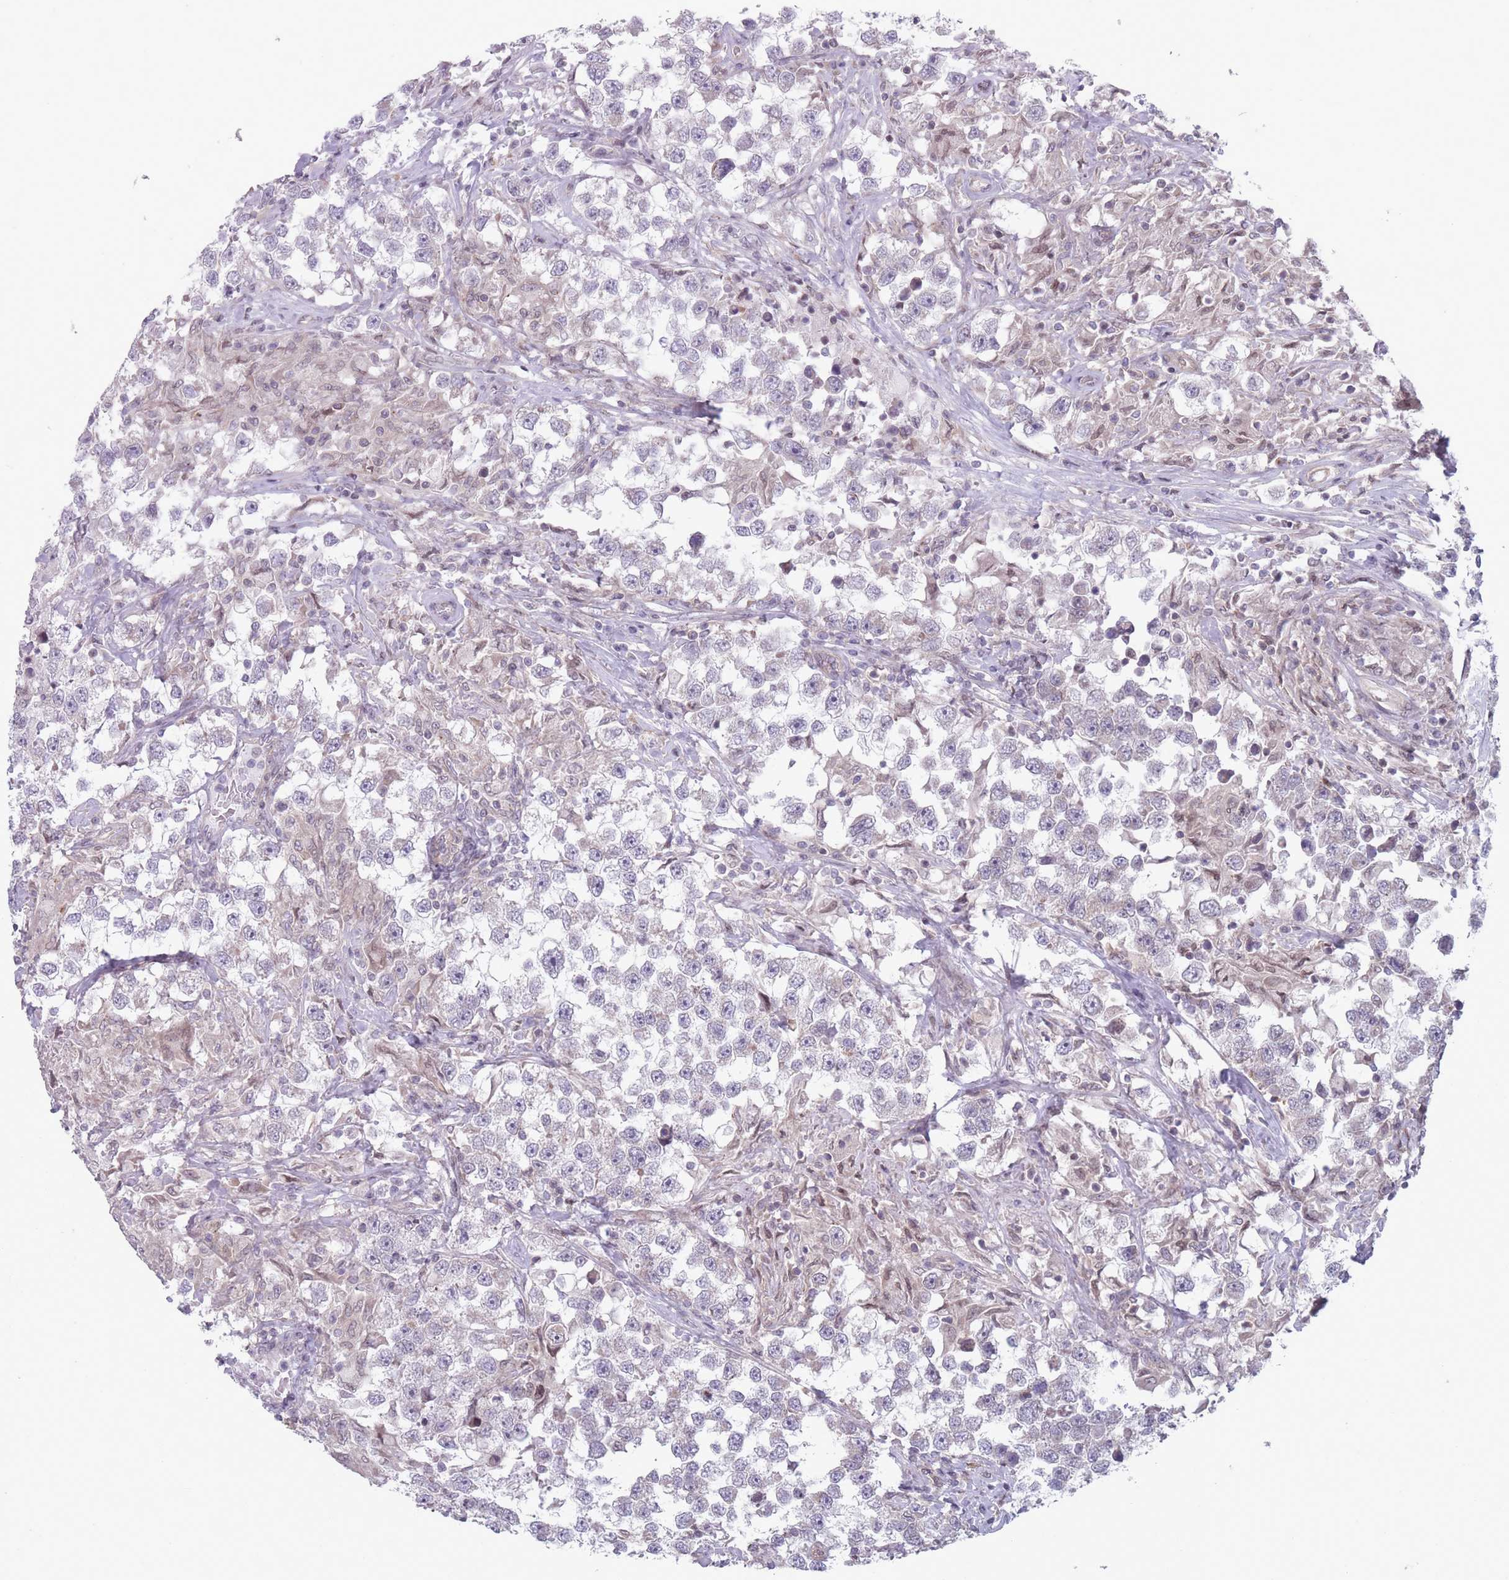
{"staining": {"intensity": "negative", "quantity": "none", "location": "none"}, "tissue": "testis cancer", "cell_type": "Tumor cells", "image_type": "cancer", "snomed": [{"axis": "morphology", "description": "Seminoma, NOS"}, {"axis": "topography", "description": "Testis"}], "caption": "This is an immunohistochemistry (IHC) histopathology image of testis cancer. There is no staining in tumor cells.", "gene": "VRK2", "patient": {"sex": "male", "age": 46}}